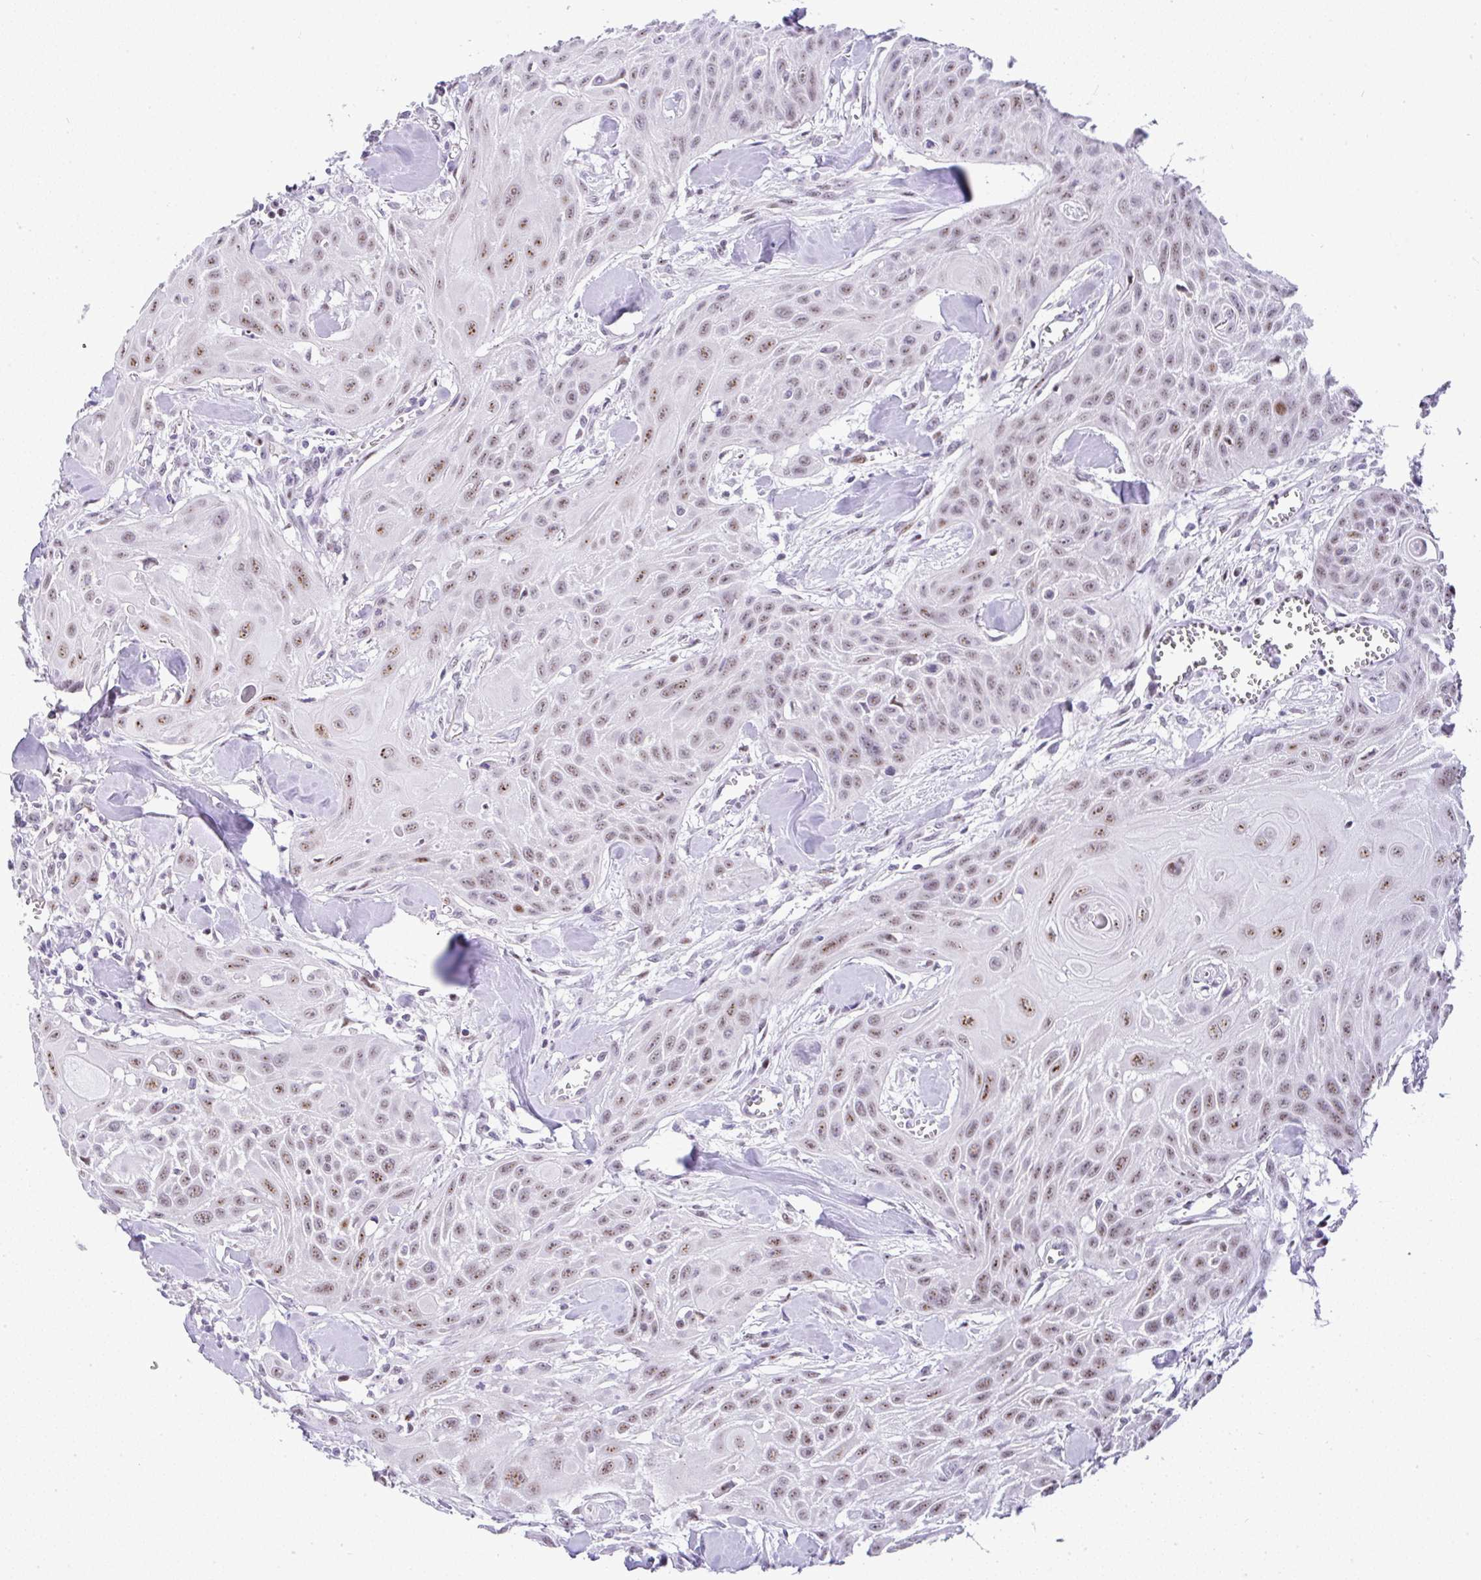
{"staining": {"intensity": "moderate", "quantity": "25%-75%", "location": "nuclear"}, "tissue": "head and neck cancer", "cell_type": "Tumor cells", "image_type": "cancer", "snomed": [{"axis": "morphology", "description": "Squamous cell carcinoma, NOS"}, {"axis": "topography", "description": "Lymph node"}, {"axis": "topography", "description": "Salivary gland"}, {"axis": "topography", "description": "Head-Neck"}], "caption": "Head and neck cancer was stained to show a protein in brown. There is medium levels of moderate nuclear staining in about 25%-75% of tumor cells. The staining was performed using DAB (3,3'-diaminobenzidine), with brown indicating positive protein expression. Nuclei are stained blue with hematoxylin.", "gene": "NR1D2", "patient": {"sex": "female", "age": 74}}